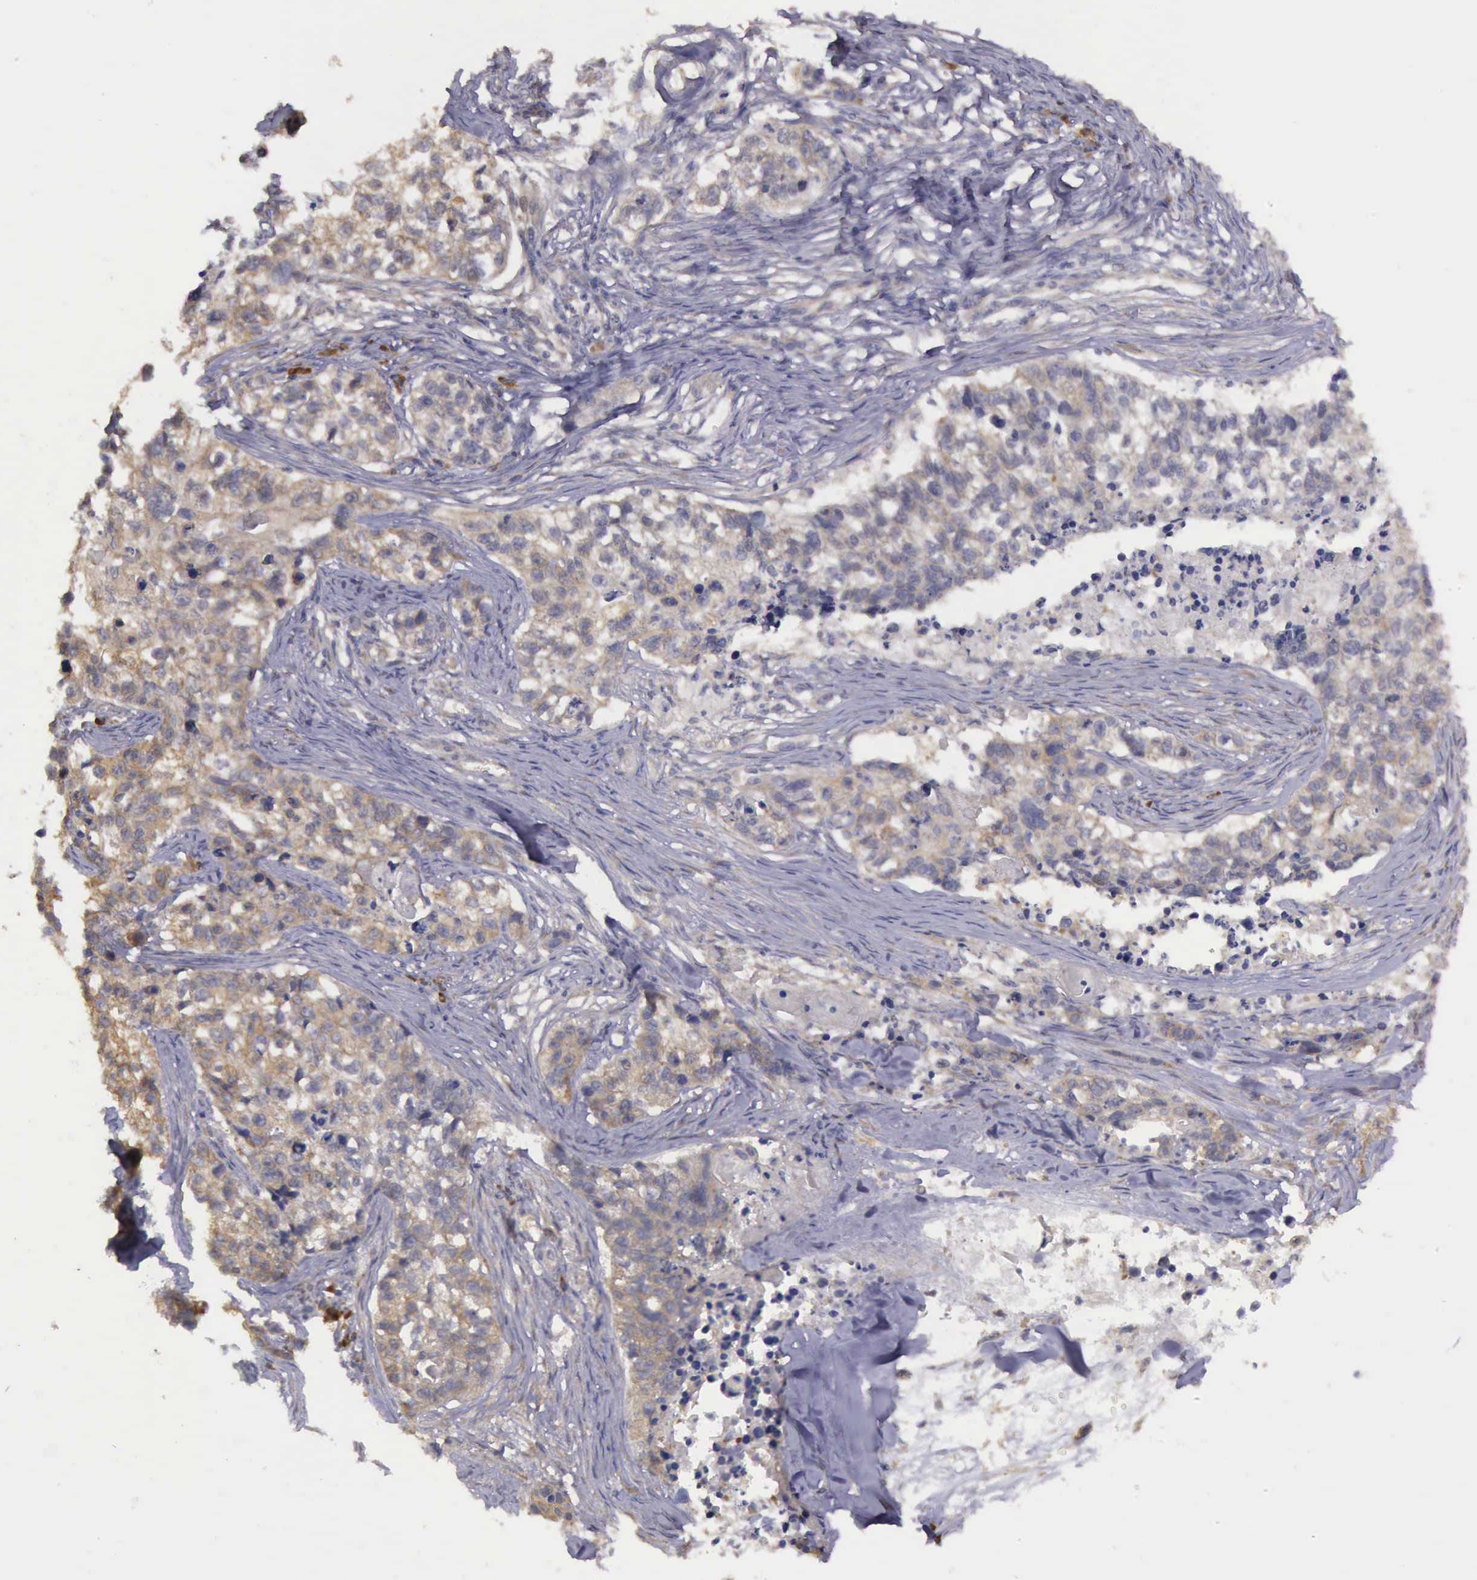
{"staining": {"intensity": "weak", "quantity": "25%-75%", "location": "cytoplasmic/membranous"}, "tissue": "lung cancer", "cell_type": "Tumor cells", "image_type": "cancer", "snomed": [{"axis": "morphology", "description": "Squamous cell carcinoma, NOS"}, {"axis": "topography", "description": "Lymph node"}, {"axis": "topography", "description": "Lung"}], "caption": "The image shows a brown stain indicating the presence of a protein in the cytoplasmic/membranous of tumor cells in lung squamous cell carcinoma.", "gene": "EIF5", "patient": {"sex": "male", "age": 74}}